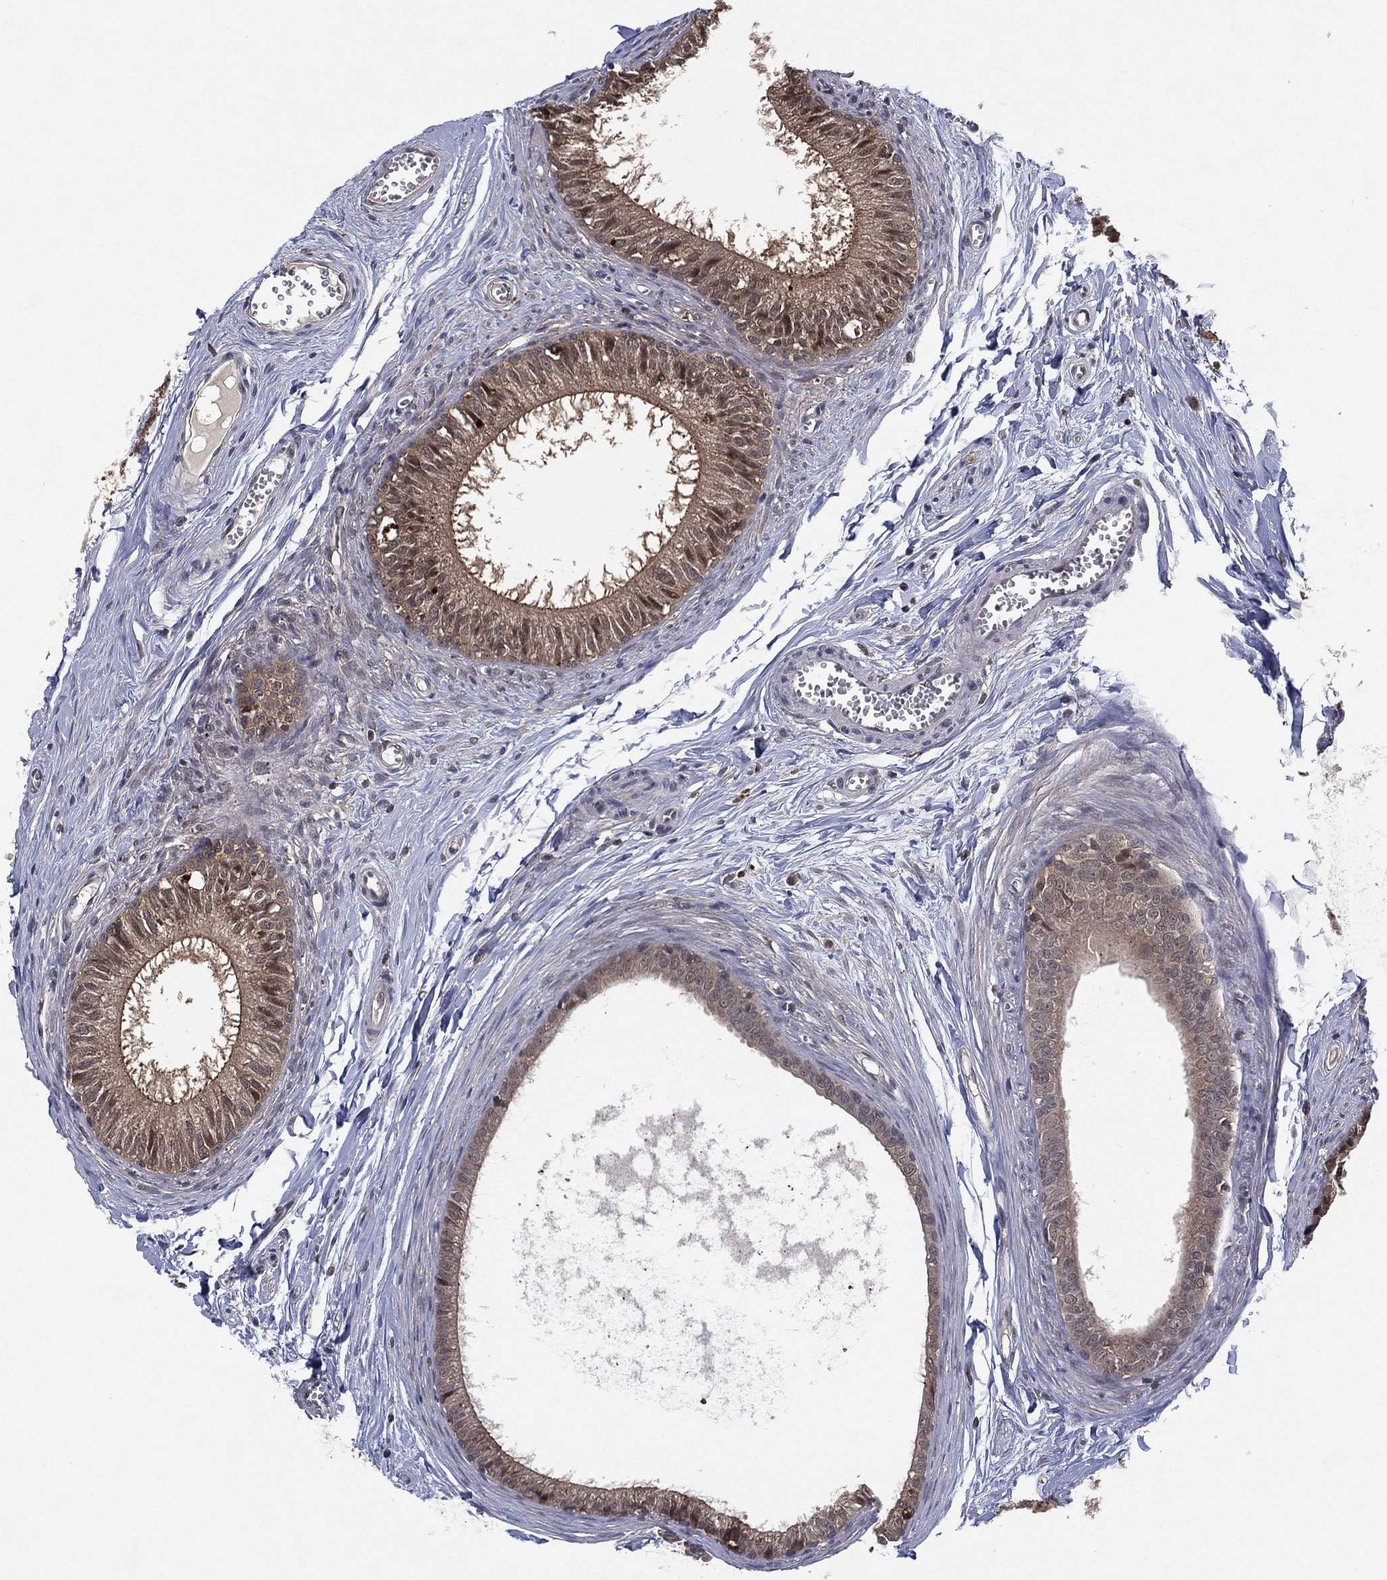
{"staining": {"intensity": "weak", "quantity": "<25%", "location": "cytoplasmic/membranous,nuclear"}, "tissue": "epididymis", "cell_type": "Glandular cells", "image_type": "normal", "snomed": [{"axis": "morphology", "description": "Normal tissue, NOS"}, {"axis": "topography", "description": "Epididymis"}], "caption": "DAB immunohistochemical staining of benign epididymis displays no significant expression in glandular cells.", "gene": "ATG4B", "patient": {"sex": "male", "age": 51}}